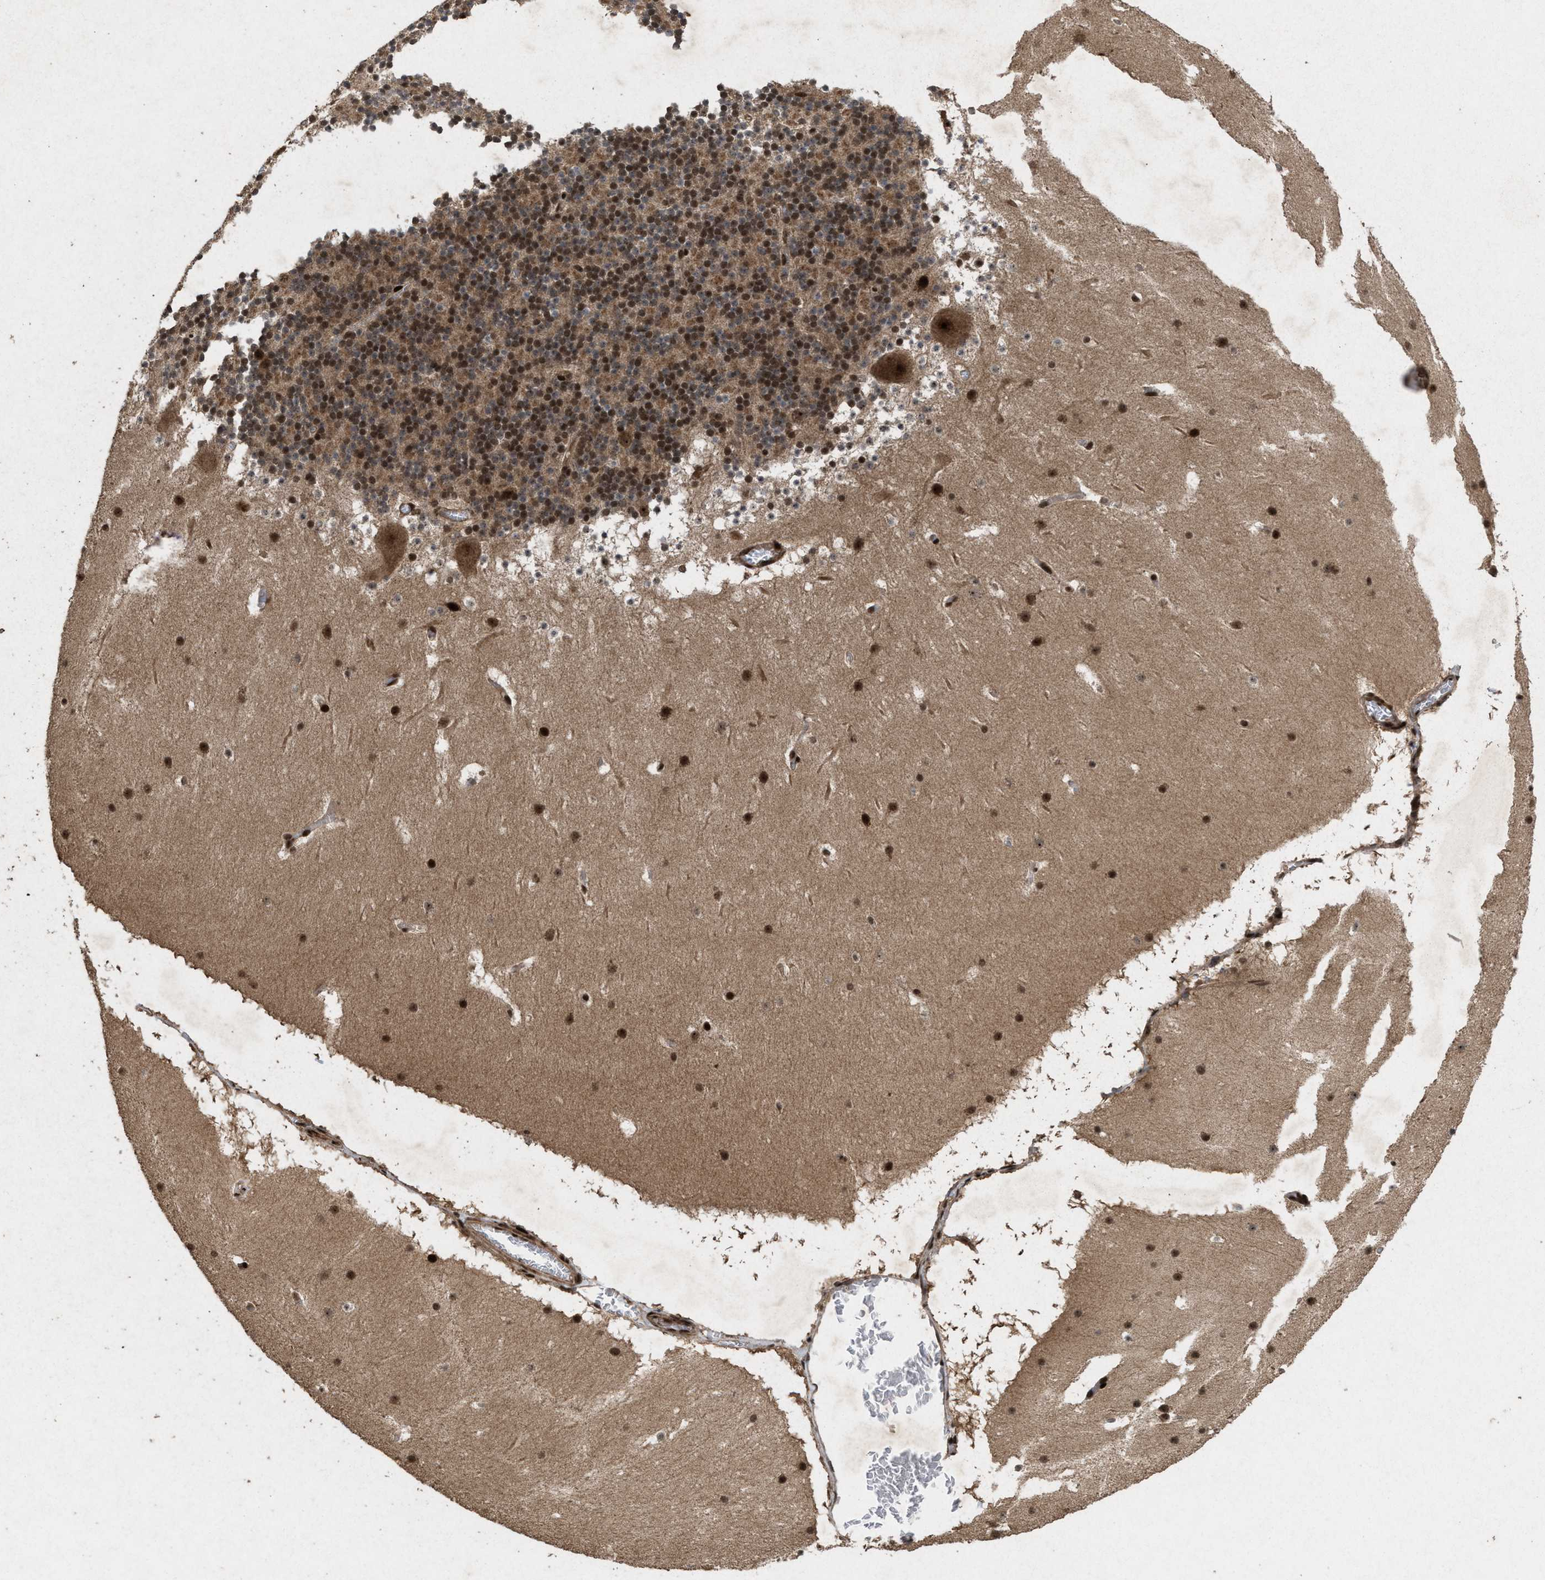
{"staining": {"intensity": "strong", "quantity": ">75%", "location": "cytoplasmic/membranous,nuclear"}, "tissue": "cerebellum", "cell_type": "Cells in granular layer", "image_type": "normal", "snomed": [{"axis": "morphology", "description": "Normal tissue, NOS"}, {"axis": "topography", "description": "Cerebellum"}], "caption": "Protein staining exhibits strong cytoplasmic/membranous,nuclear staining in approximately >75% of cells in granular layer in normal cerebellum.", "gene": "WIZ", "patient": {"sex": "male", "age": 45}}